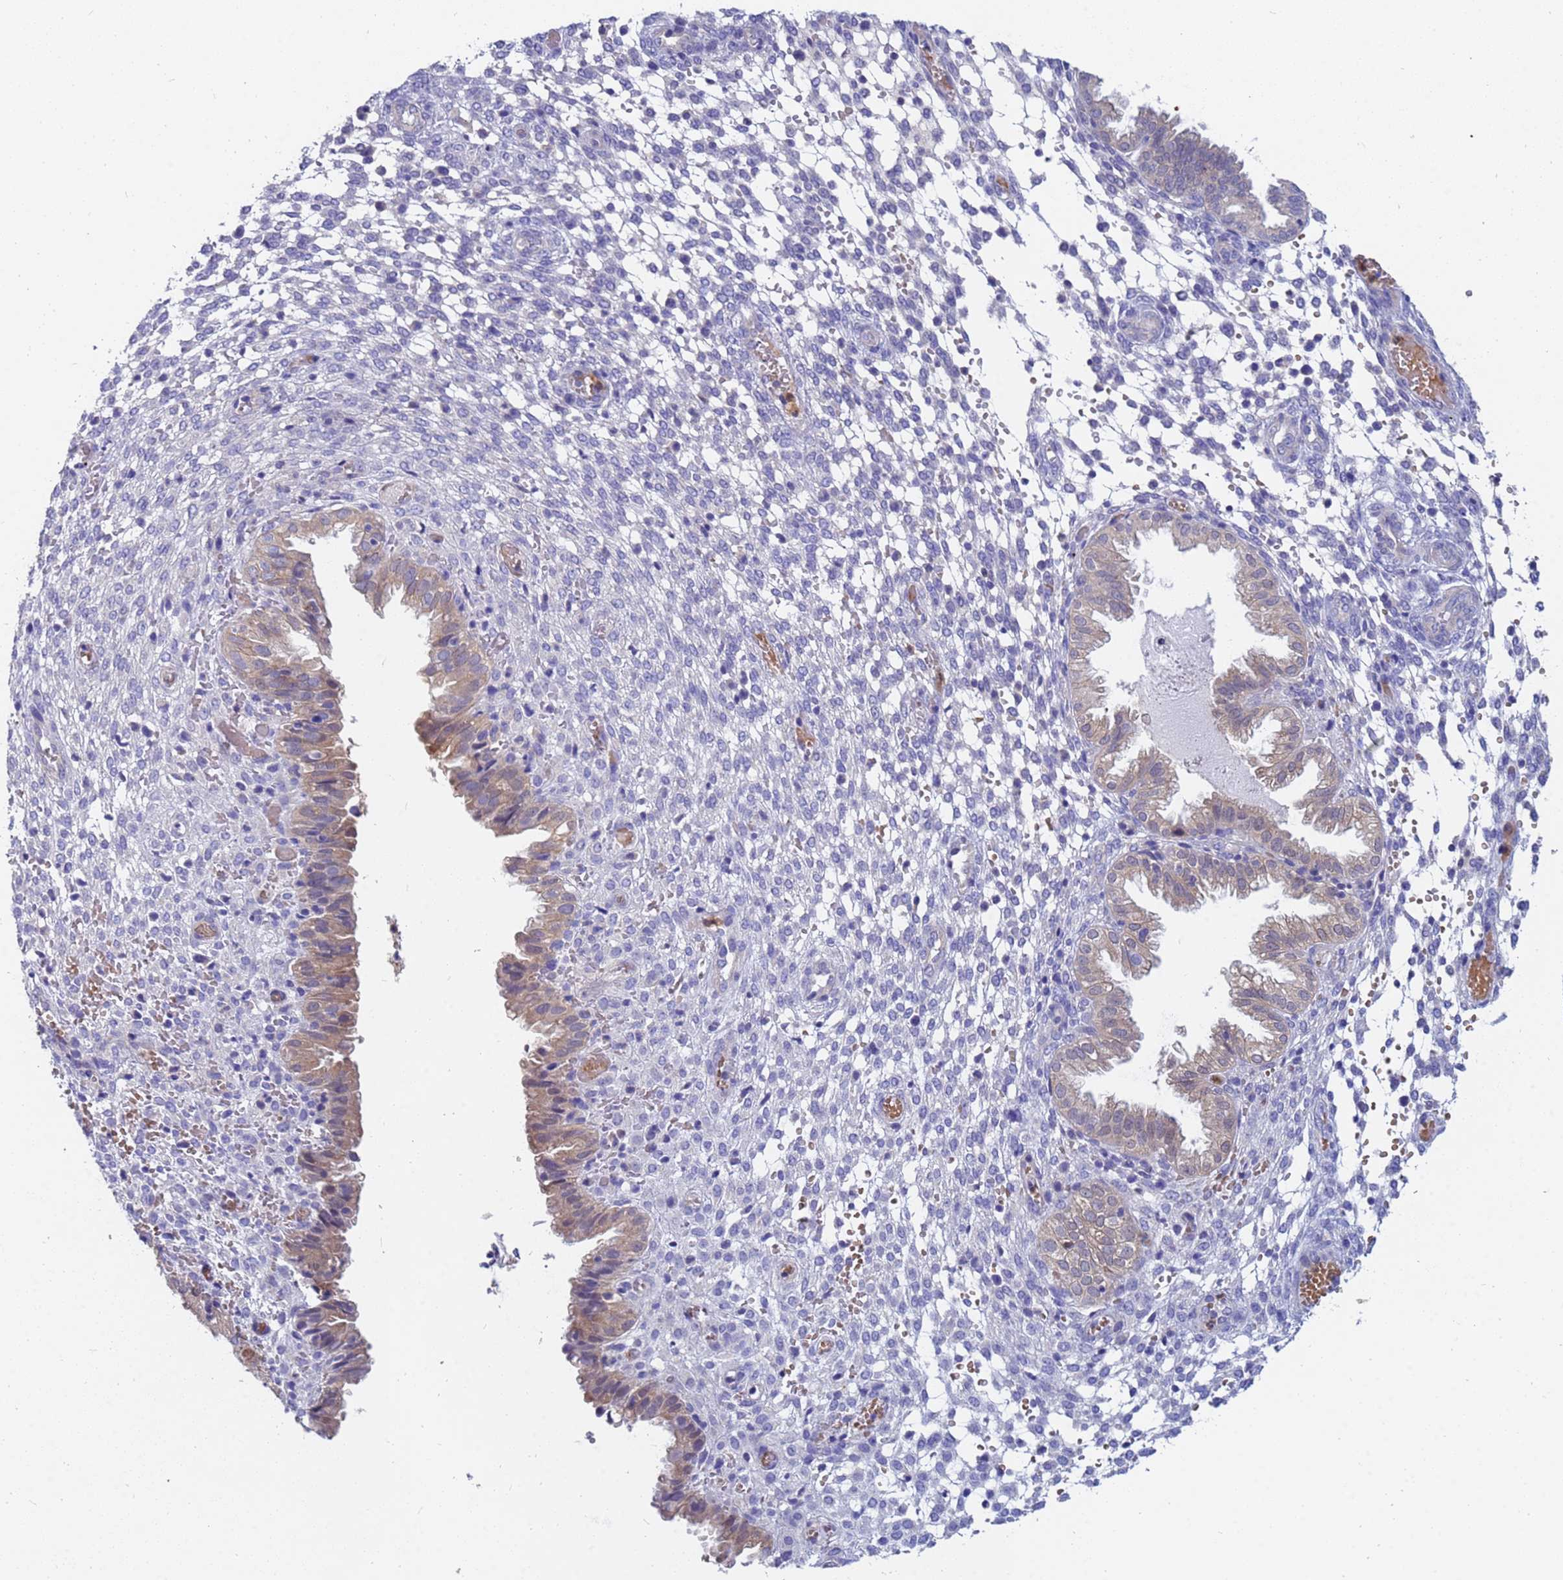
{"staining": {"intensity": "negative", "quantity": "none", "location": "none"}, "tissue": "endometrium", "cell_type": "Cells in endometrial stroma", "image_type": "normal", "snomed": [{"axis": "morphology", "description": "Normal tissue, NOS"}, {"axis": "topography", "description": "Endometrium"}], "caption": "IHC micrograph of unremarkable endometrium: human endometrium stained with DAB shows no significant protein expression in cells in endometrial stroma.", "gene": "TTLL11", "patient": {"sex": "female", "age": 33}}